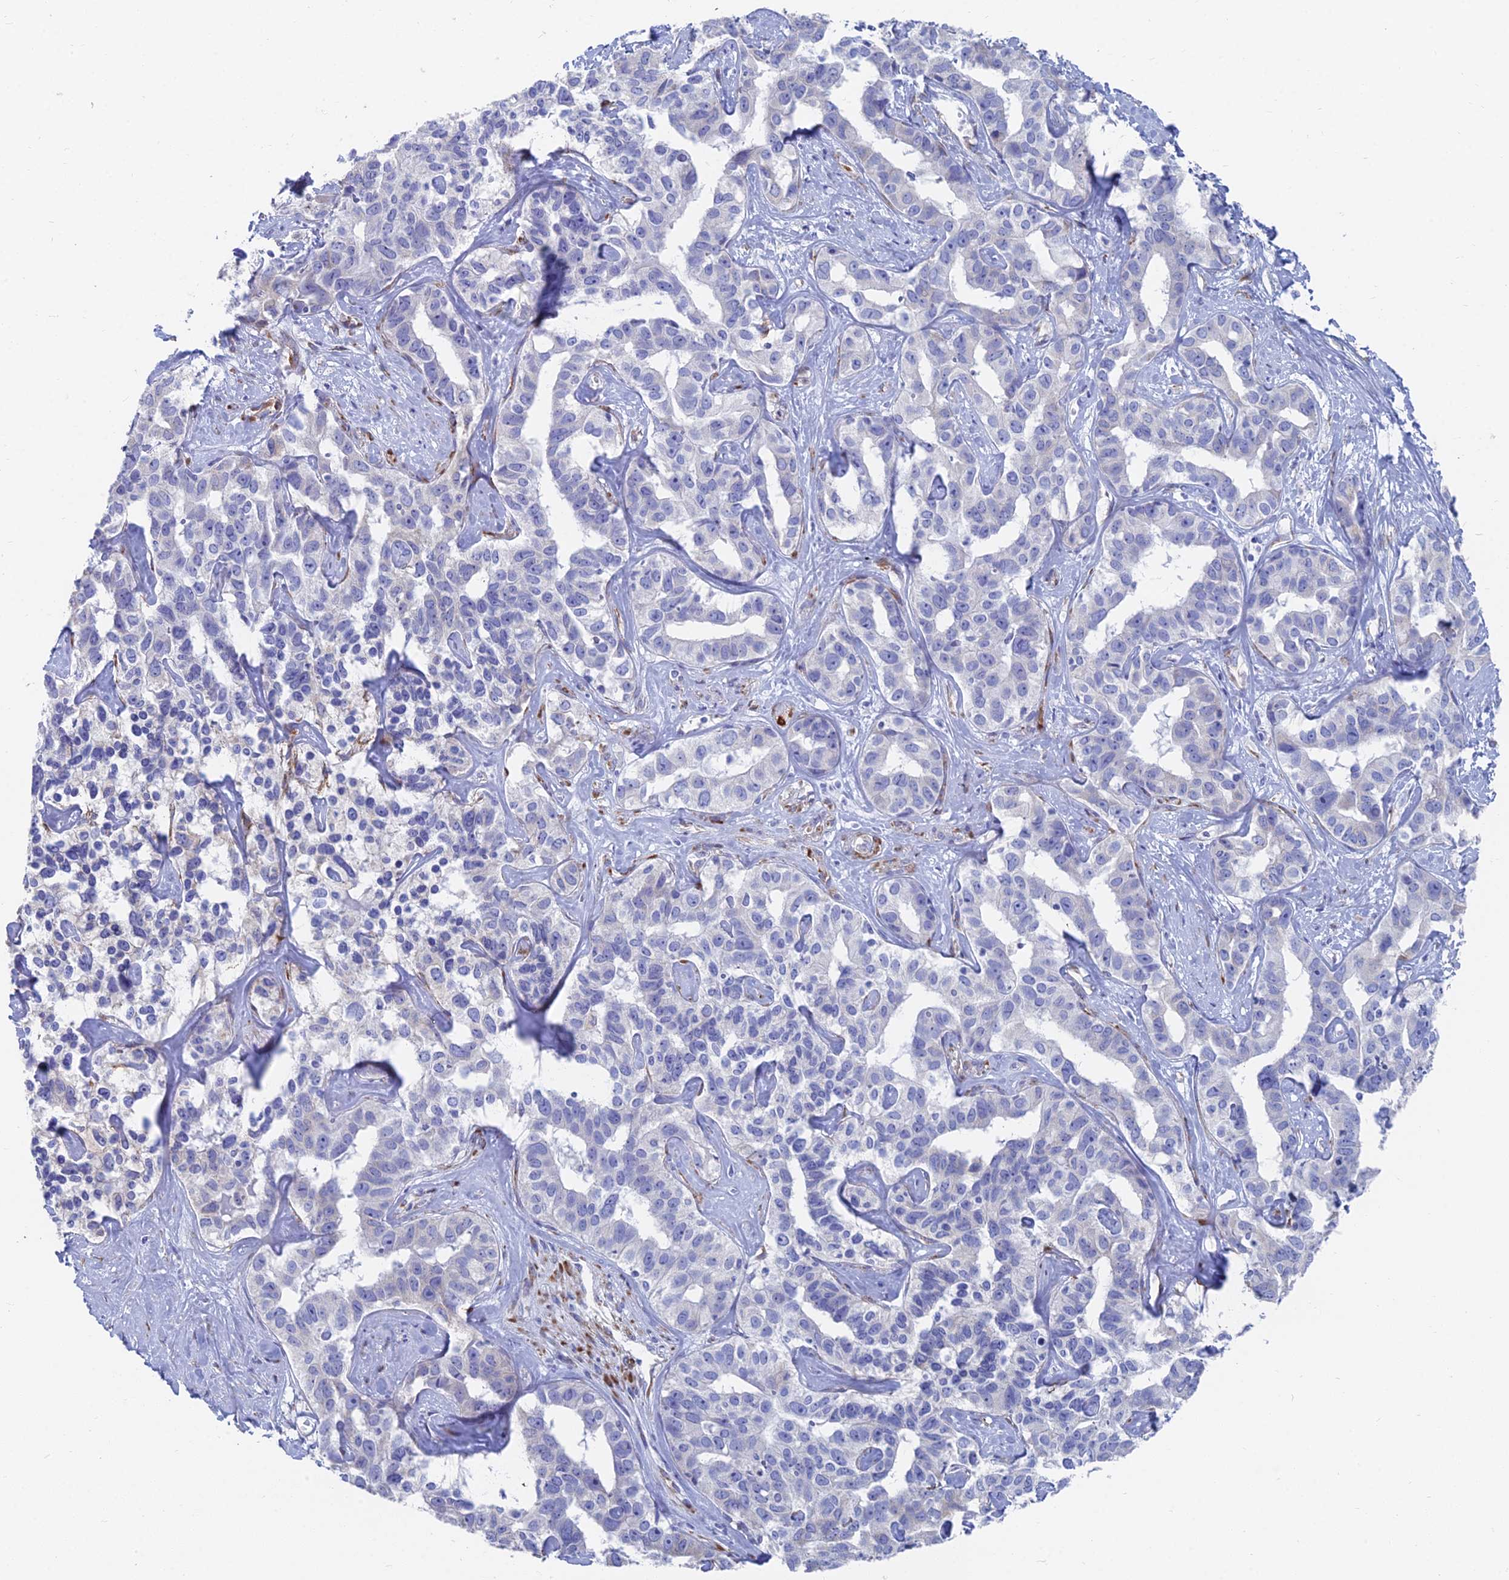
{"staining": {"intensity": "negative", "quantity": "none", "location": "none"}, "tissue": "liver cancer", "cell_type": "Tumor cells", "image_type": "cancer", "snomed": [{"axis": "morphology", "description": "Cholangiocarcinoma"}, {"axis": "topography", "description": "Liver"}], "caption": "Liver cancer (cholangiocarcinoma) was stained to show a protein in brown. There is no significant expression in tumor cells. (DAB (3,3'-diaminobenzidine) IHC visualized using brightfield microscopy, high magnification).", "gene": "TNNT3", "patient": {"sex": "male", "age": 59}}